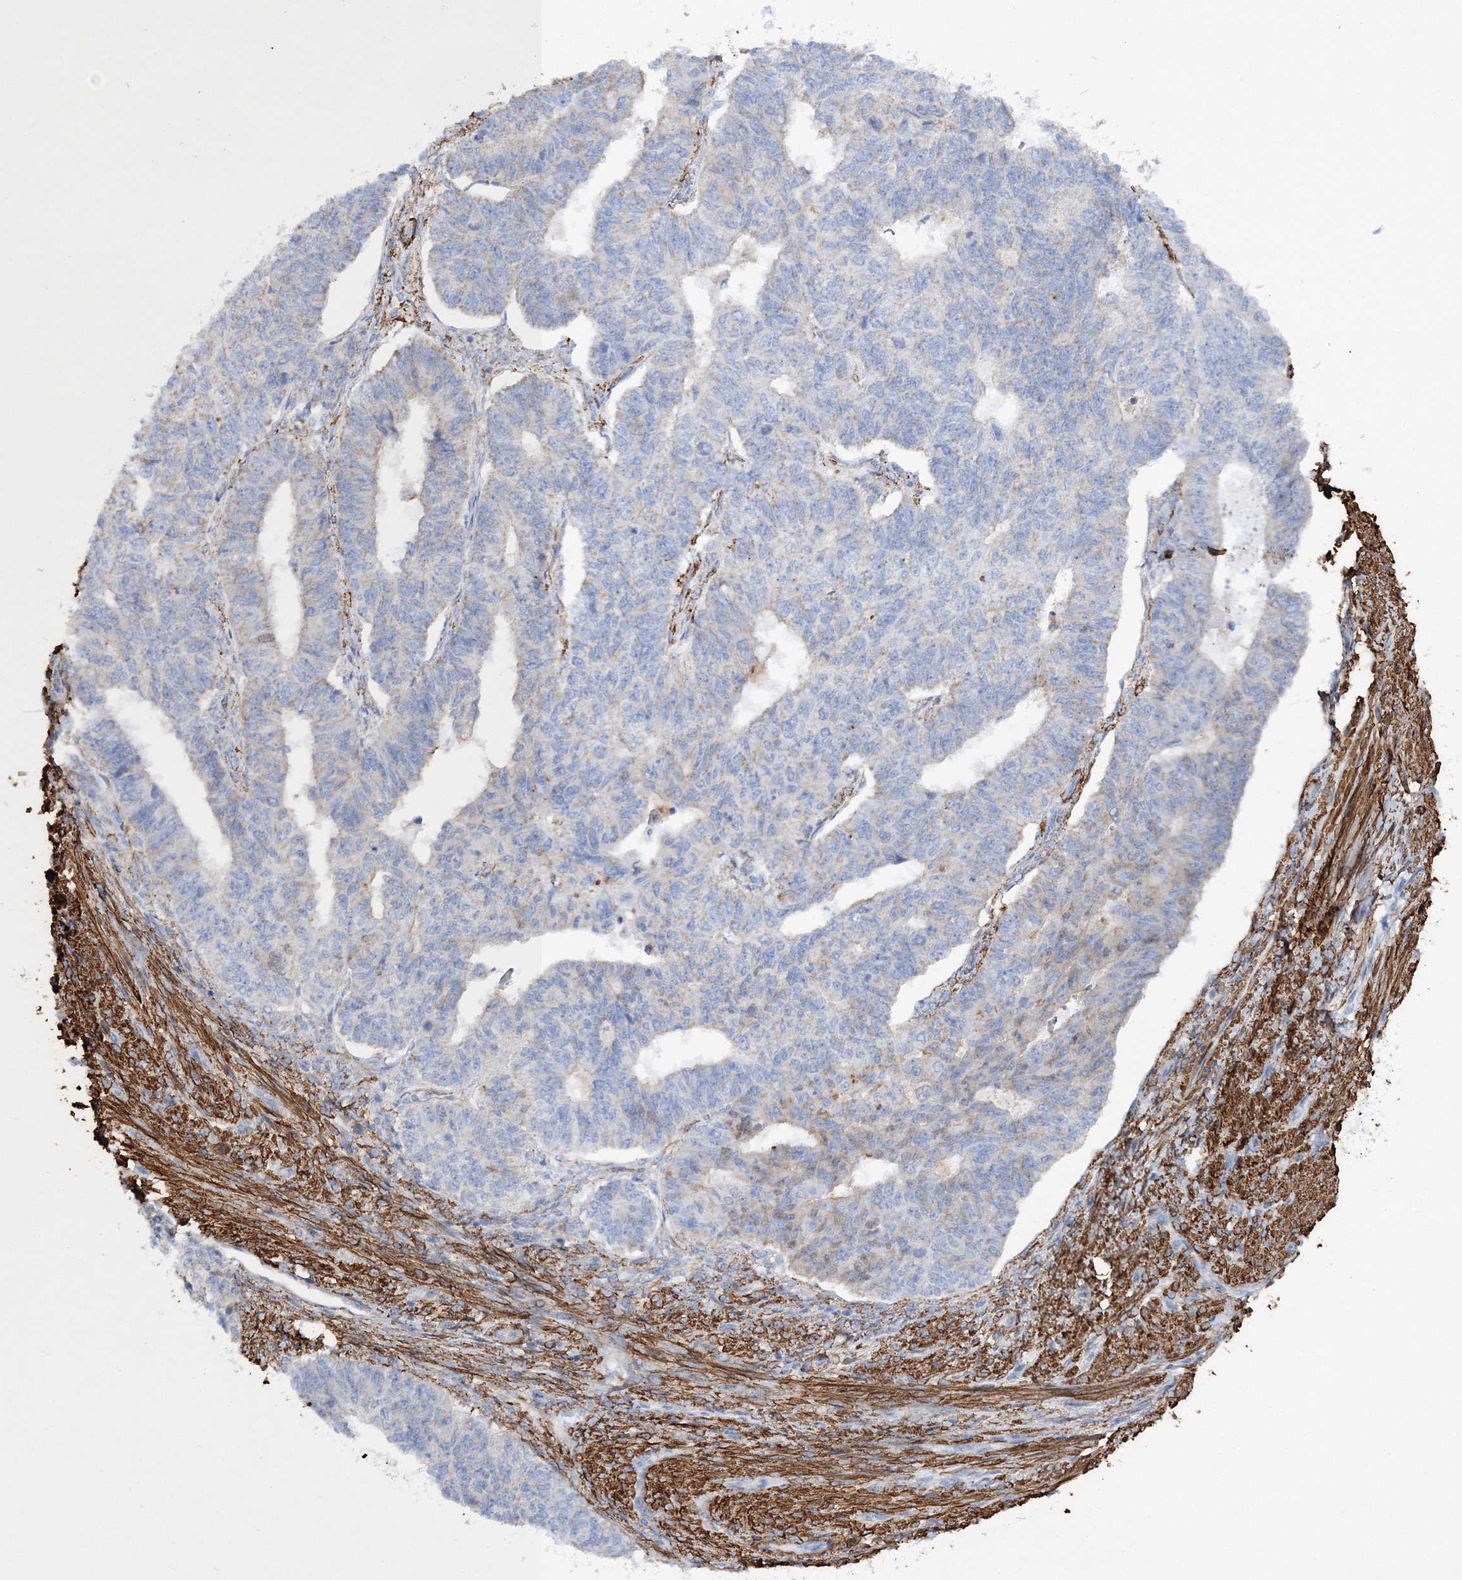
{"staining": {"intensity": "negative", "quantity": "none", "location": "none"}, "tissue": "endometrial cancer", "cell_type": "Tumor cells", "image_type": "cancer", "snomed": [{"axis": "morphology", "description": "Adenocarcinoma, NOS"}, {"axis": "topography", "description": "Endometrium"}], "caption": "An image of endometrial adenocarcinoma stained for a protein displays no brown staining in tumor cells. (IHC, brightfield microscopy, high magnification).", "gene": "RTN2", "patient": {"sex": "female", "age": 32}}